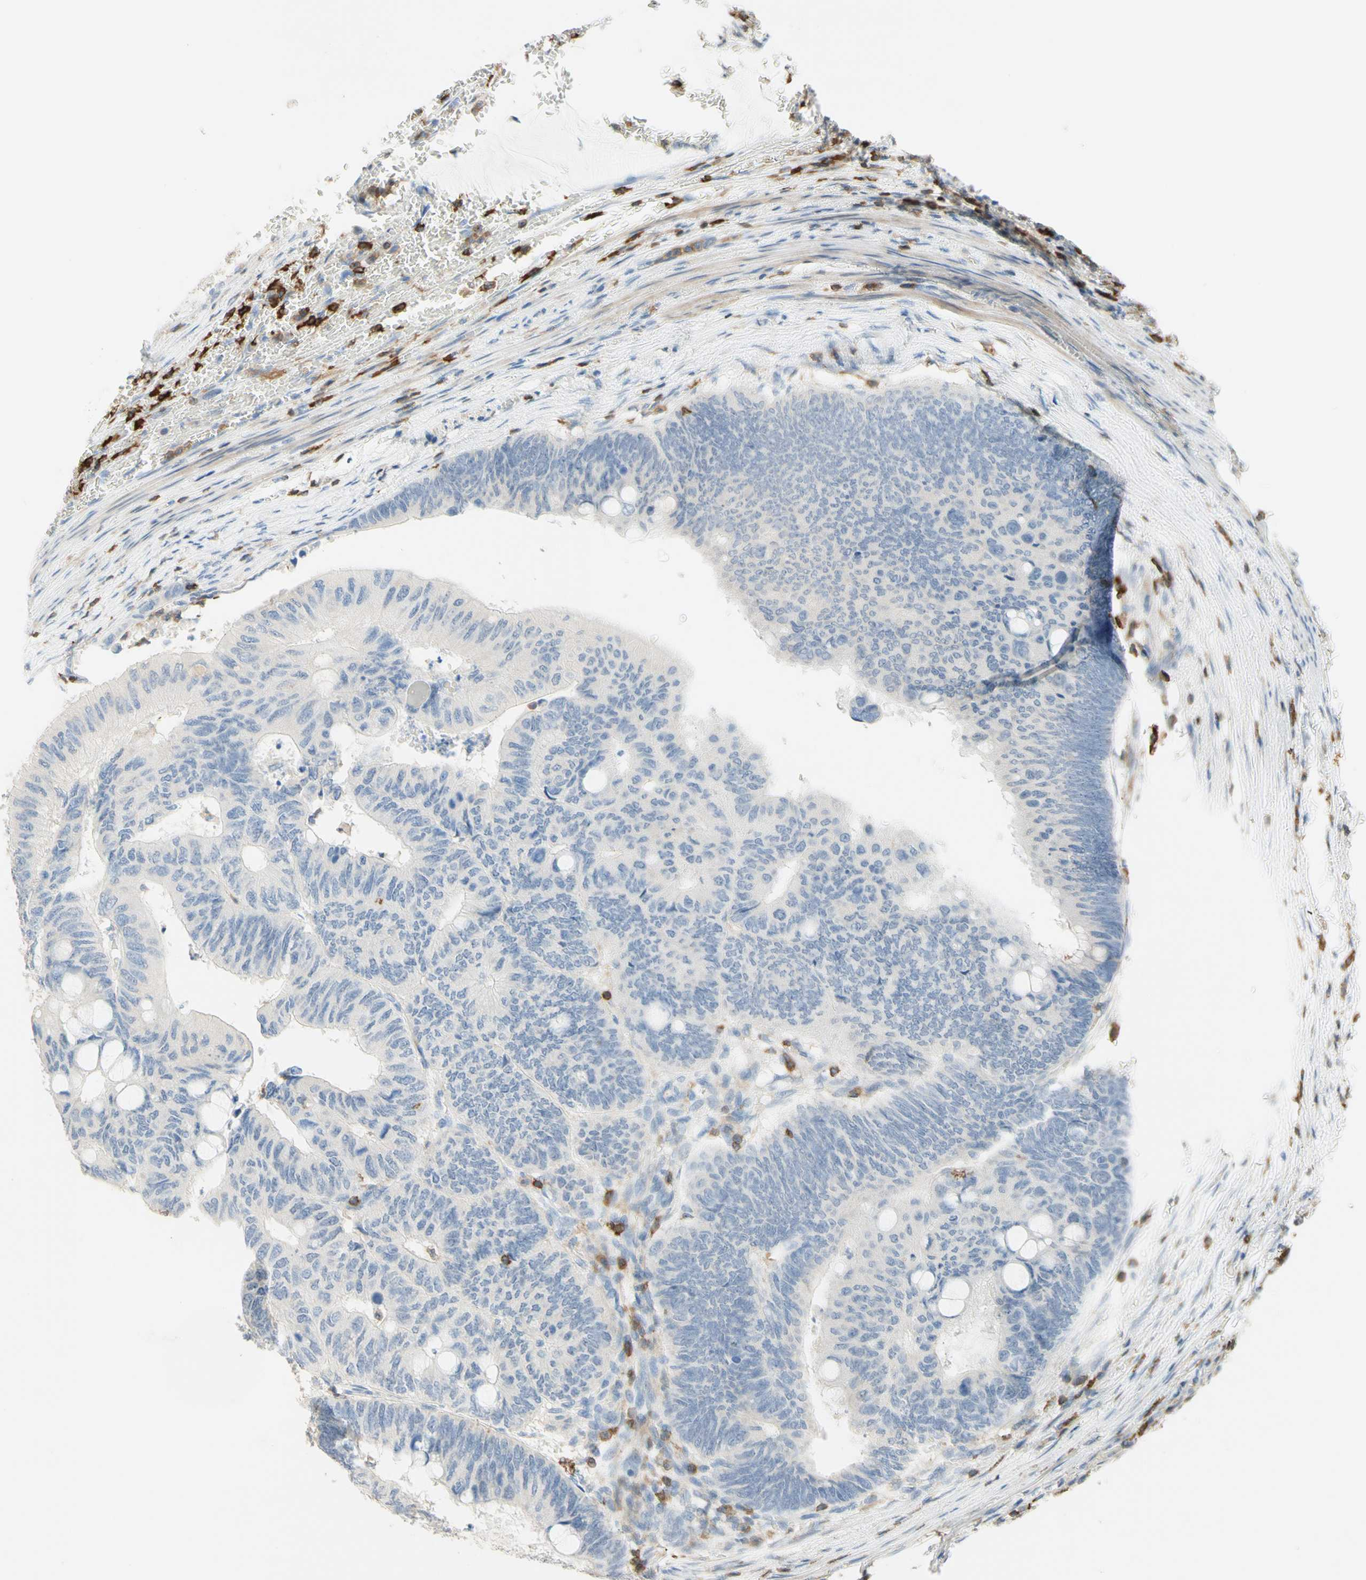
{"staining": {"intensity": "negative", "quantity": "none", "location": "none"}, "tissue": "colorectal cancer", "cell_type": "Tumor cells", "image_type": "cancer", "snomed": [{"axis": "morphology", "description": "Normal tissue, NOS"}, {"axis": "morphology", "description": "Adenocarcinoma, NOS"}, {"axis": "topography", "description": "Rectum"}, {"axis": "topography", "description": "Peripheral nerve tissue"}], "caption": "This histopathology image is of adenocarcinoma (colorectal) stained with immunohistochemistry to label a protein in brown with the nuclei are counter-stained blue. There is no staining in tumor cells.", "gene": "SPINK6", "patient": {"sex": "male", "age": 92}}